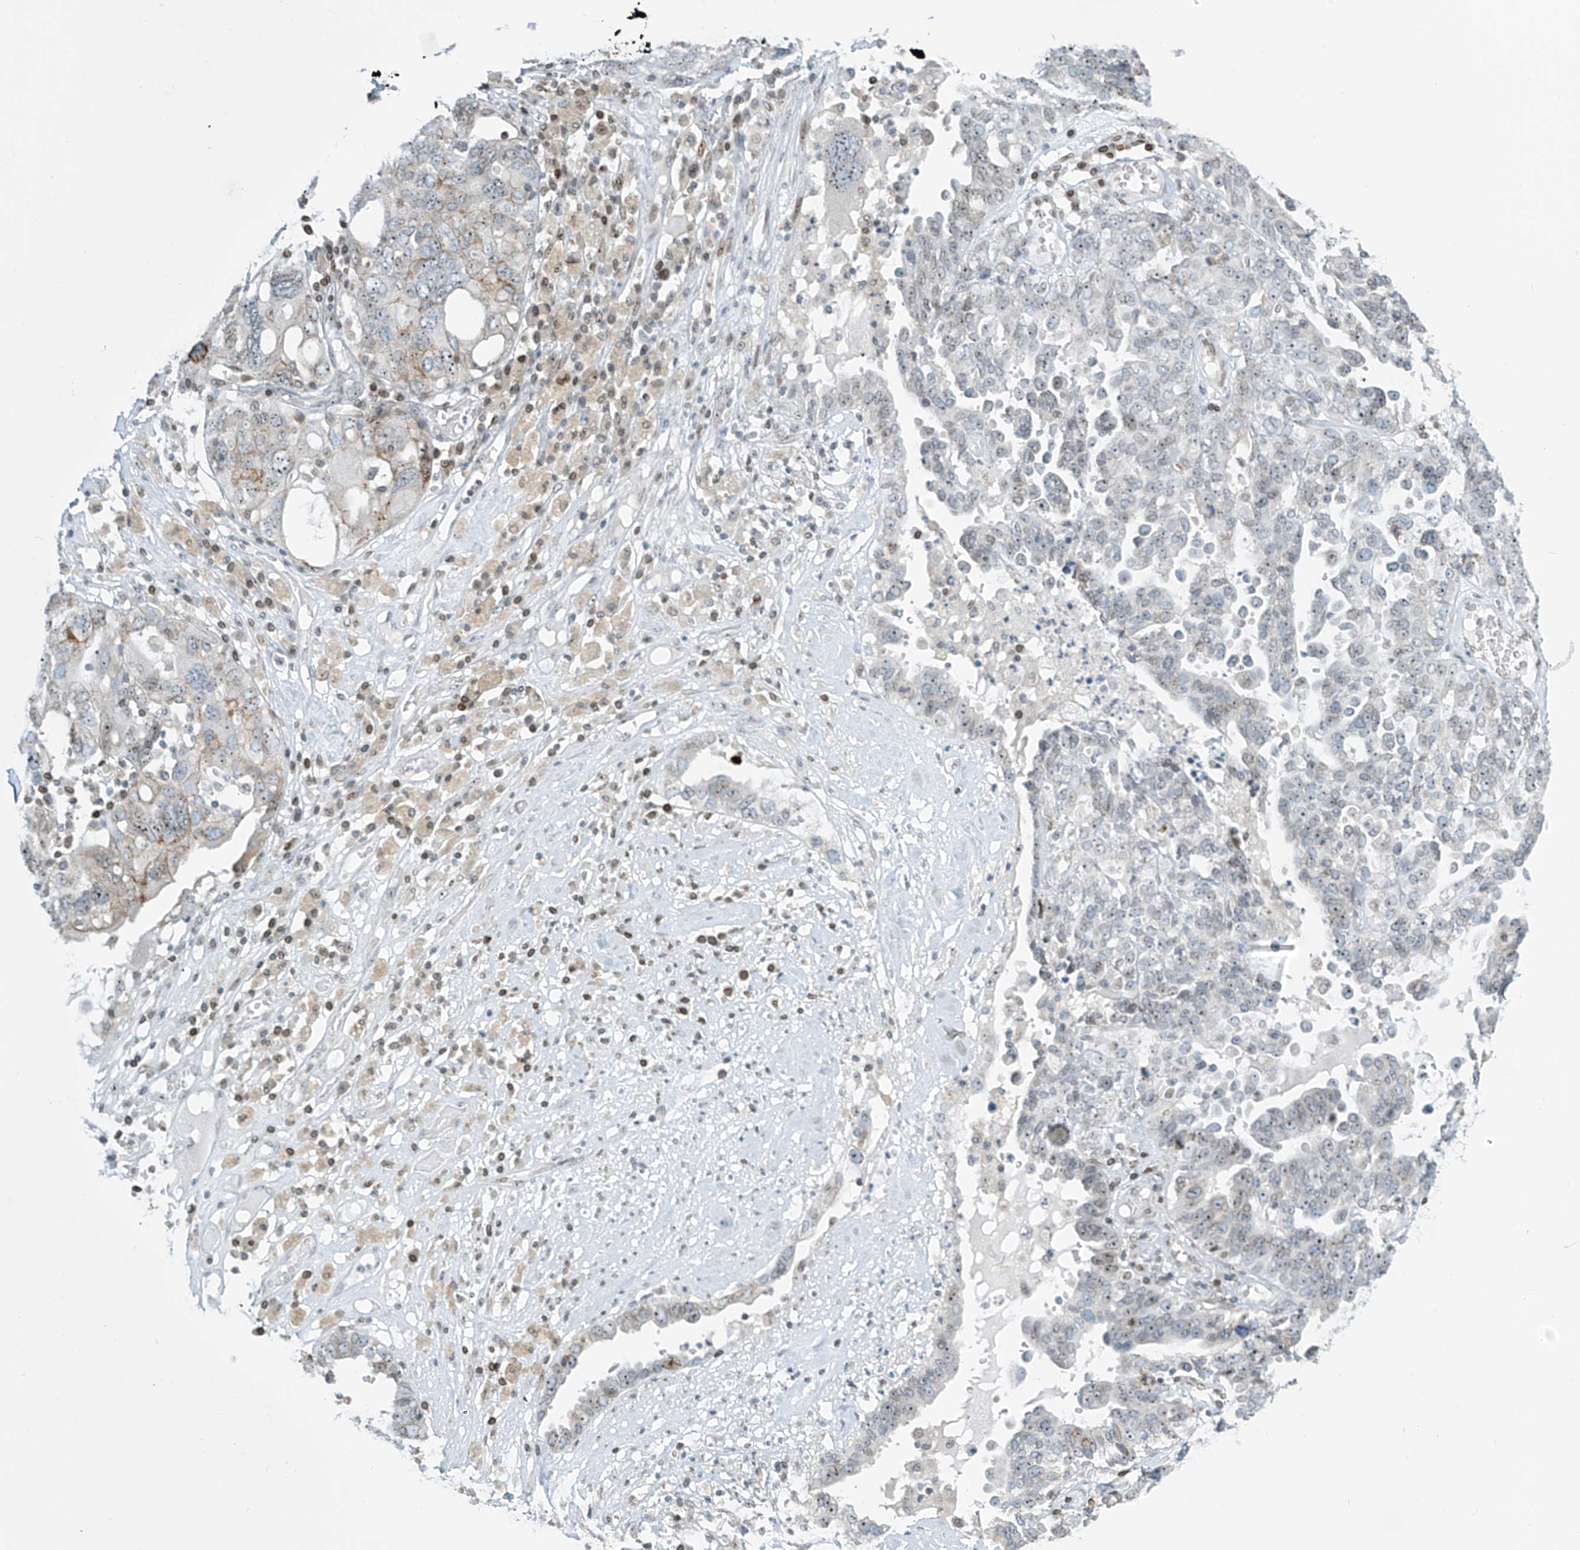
{"staining": {"intensity": "moderate", "quantity": "<25%", "location": "cytoplasmic/membranous,nuclear"}, "tissue": "ovarian cancer", "cell_type": "Tumor cells", "image_type": "cancer", "snomed": [{"axis": "morphology", "description": "Carcinoma, endometroid"}, {"axis": "topography", "description": "Ovary"}], "caption": "IHC (DAB (3,3'-diaminobenzidine)) staining of human ovarian cancer exhibits moderate cytoplasmic/membranous and nuclear protein positivity in approximately <25% of tumor cells.", "gene": "SAMD15", "patient": {"sex": "female", "age": 62}}